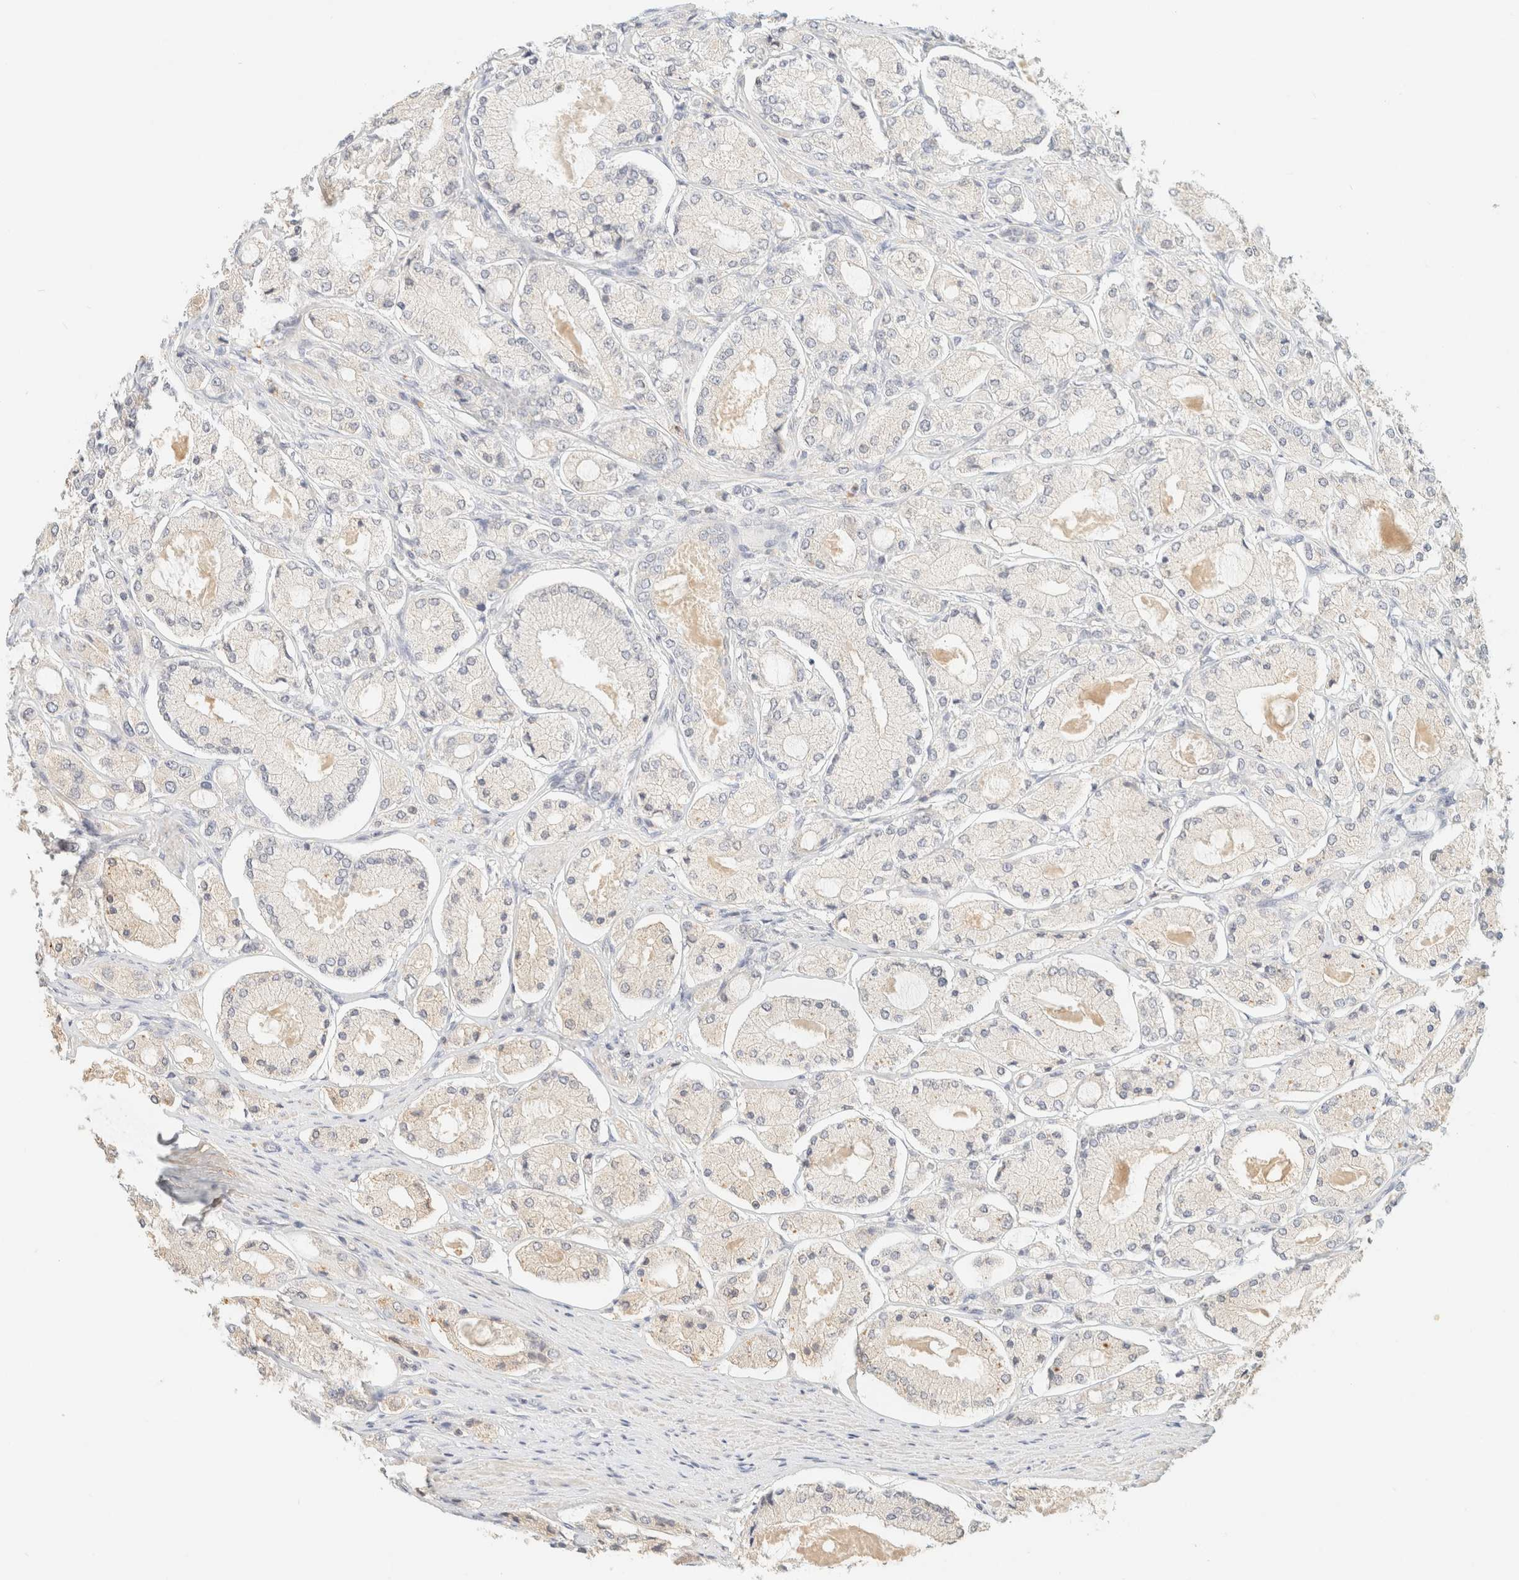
{"staining": {"intensity": "negative", "quantity": "none", "location": "none"}, "tissue": "prostate cancer", "cell_type": "Tumor cells", "image_type": "cancer", "snomed": [{"axis": "morphology", "description": "Adenocarcinoma, High grade"}, {"axis": "topography", "description": "Prostate"}], "caption": "Histopathology image shows no significant protein expression in tumor cells of high-grade adenocarcinoma (prostate).", "gene": "TIMD4", "patient": {"sex": "male", "age": 65}}